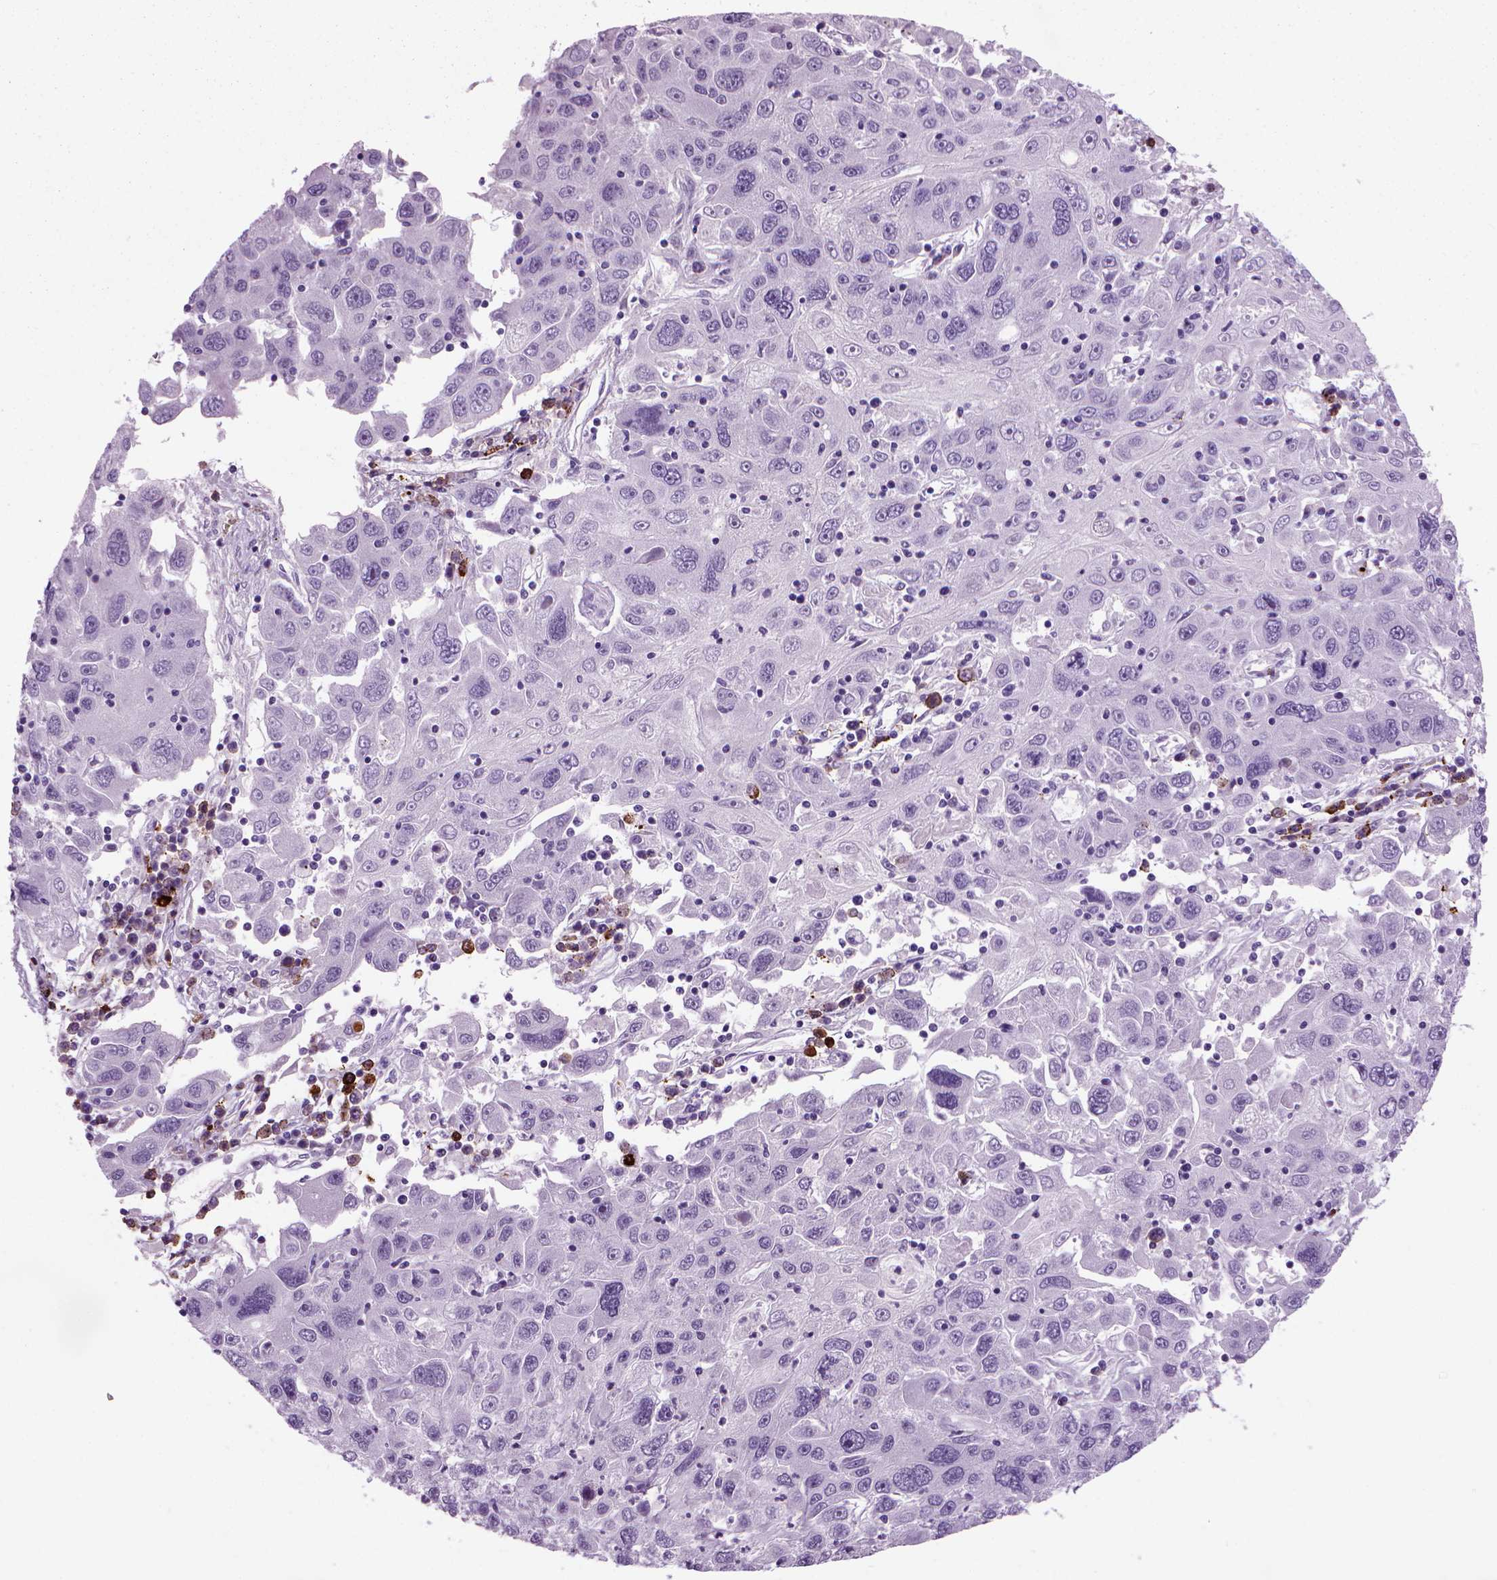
{"staining": {"intensity": "negative", "quantity": "none", "location": "none"}, "tissue": "stomach cancer", "cell_type": "Tumor cells", "image_type": "cancer", "snomed": [{"axis": "morphology", "description": "Adenocarcinoma, NOS"}, {"axis": "topography", "description": "Stomach"}], "caption": "Tumor cells are negative for protein expression in human stomach adenocarcinoma.", "gene": "MZB1", "patient": {"sex": "male", "age": 56}}